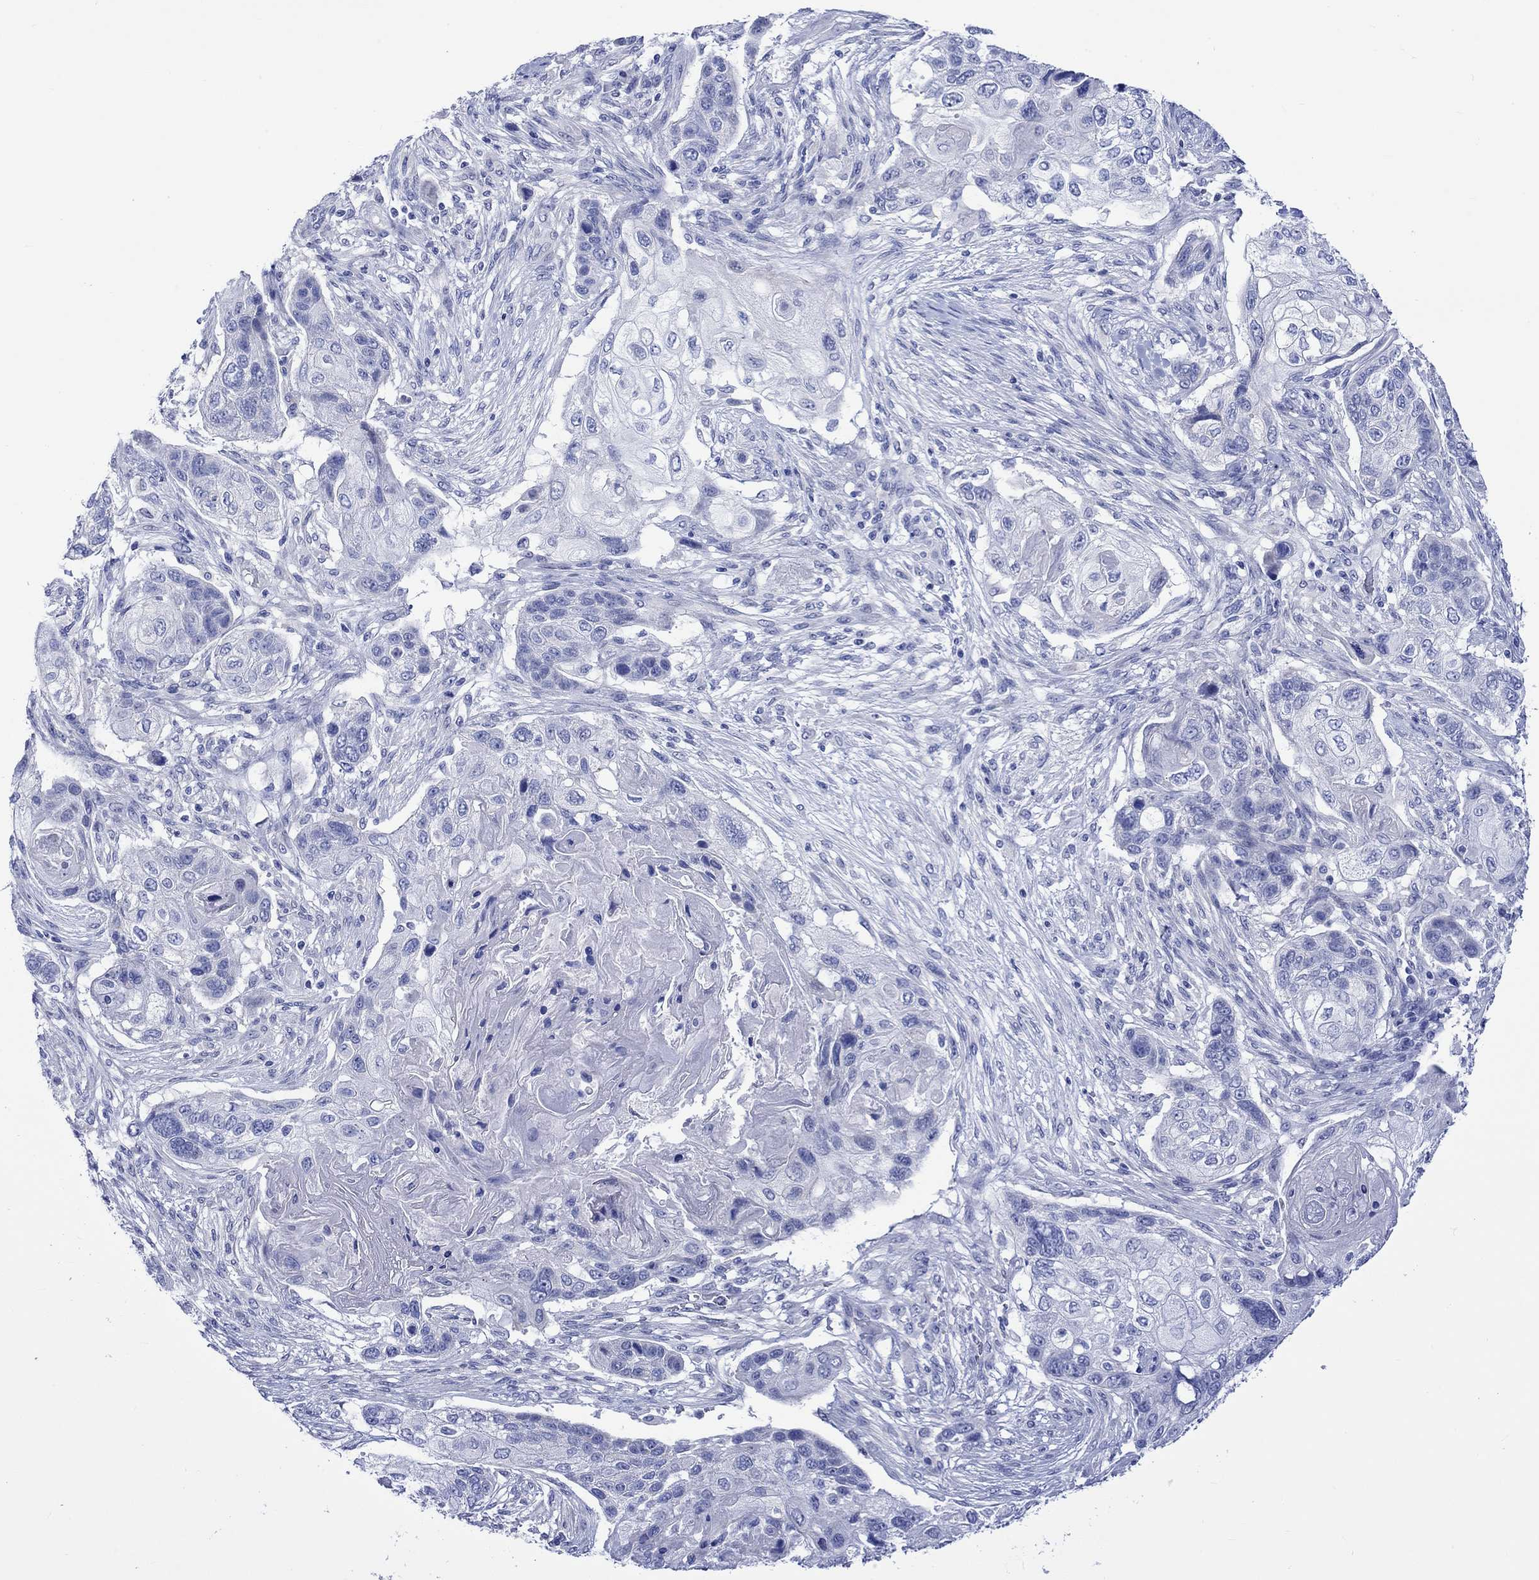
{"staining": {"intensity": "negative", "quantity": "none", "location": "none"}, "tissue": "lung cancer", "cell_type": "Tumor cells", "image_type": "cancer", "snomed": [{"axis": "morphology", "description": "Normal tissue, NOS"}, {"axis": "morphology", "description": "Squamous cell carcinoma, NOS"}, {"axis": "topography", "description": "Bronchus"}, {"axis": "topography", "description": "Lung"}], "caption": "Immunohistochemistry (IHC) histopathology image of human lung squamous cell carcinoma stained for a protein (brown), which demonstrates no positivity in tumor cells.", "gene": "HARBI1", "patient": {"sex": "male", "age": 69}}